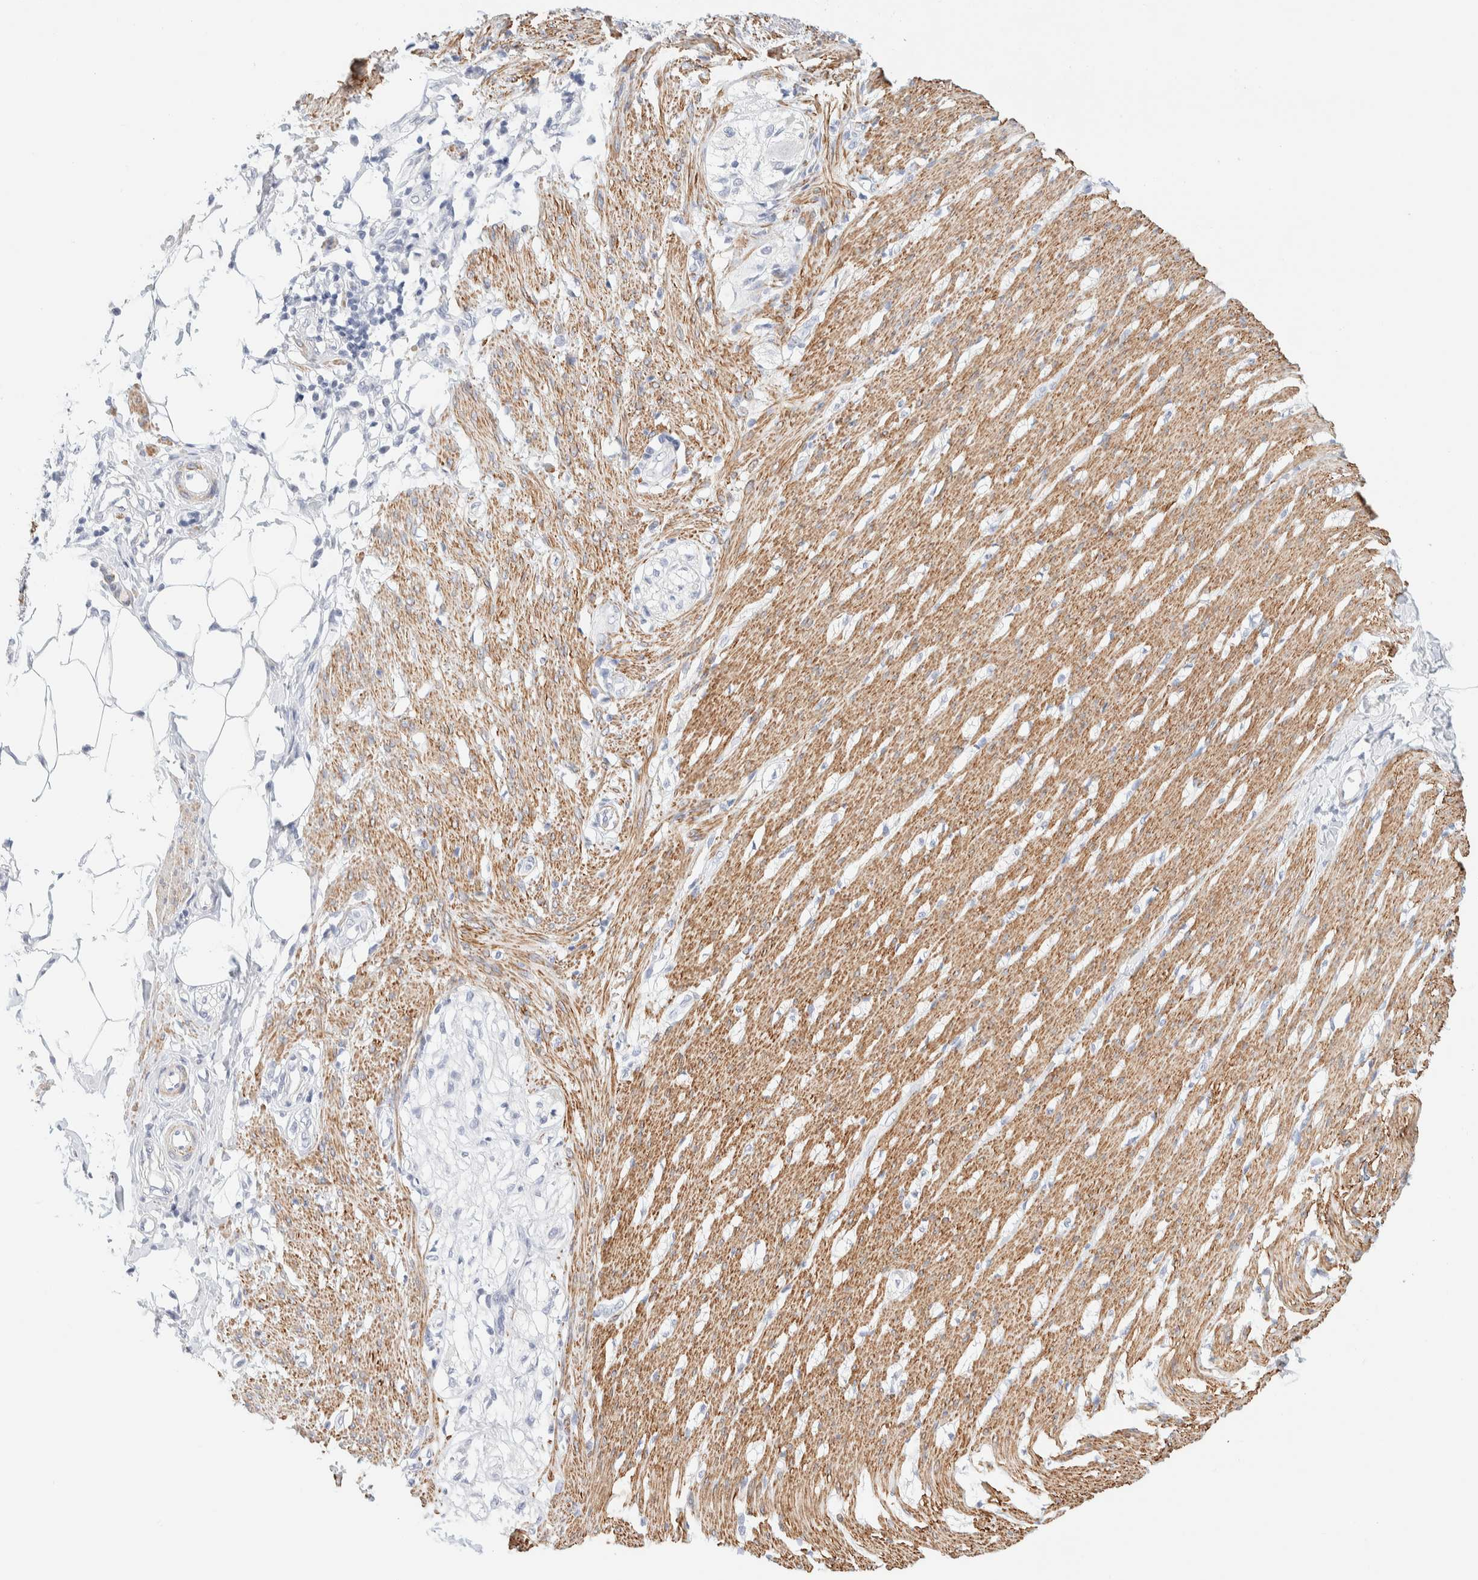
{"staining": {"intensity": "strong", "quantity": ">75%", "location": "cytoplasmic/membranous"}, "tissue": "smooth muscle", "cell_type": "Smooth muscle cells", "image_type": "normal", "snomed": [{"axis": "morphology", "description": "Normal tissue, NOS"}, {"axis": "morphology", "description": "Adenocarcinoma, NOS"}, {"axis": "topography", "description": "Smooth muscle"}, {"axis": "topography", "description": "Colon"}], "caption": "Protein analysis of benign smooth muscle reveals strong cytoplasmic/membranous expression in approximately >75% of smooth muscle cells. (DAB = brown stain, brightfield microscopy at high magnification).", "gene": "AFMID", "patient": {"sex": "male", "age": 14}}